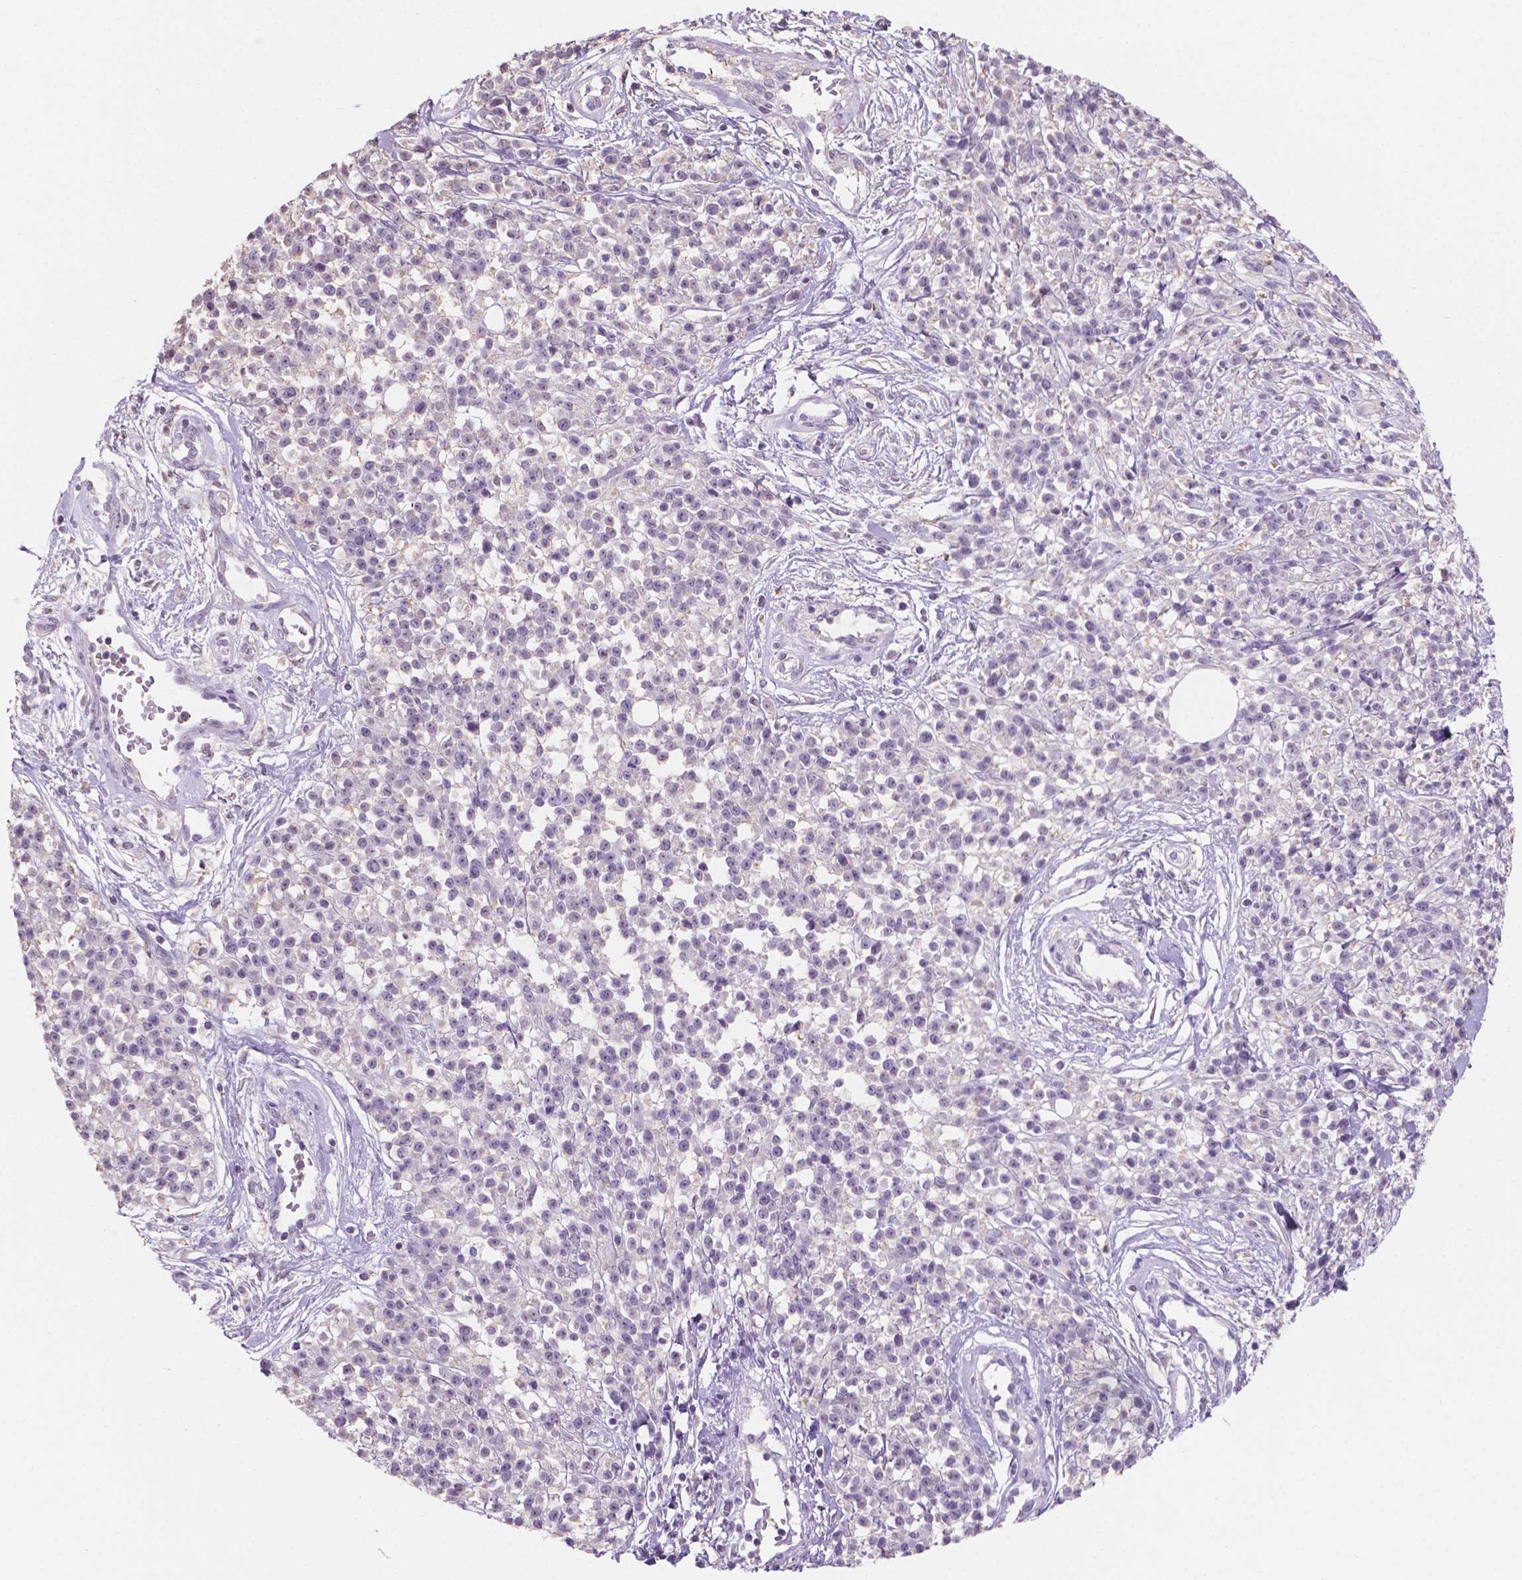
{"staining": {"intensity": "negative", "quantity": "none", "location": "none"}, "tissue": "melanoma", "cell_type": "Tumor cells", "image_type": "cancer", "snomed": [{"axis": "morphology", "description": "Malignant melanoma, NOS"}, {"axis": "topography", "description": "Skin"}, {"axis": "topography", "description": "Skin of trunk"}], "caption": "This is a photomicrograph of IHC staining of melanoma, which shows no expression in tumor cells.", "gene": "SBSN", "patient": {"sex": "male", "age": 74}}